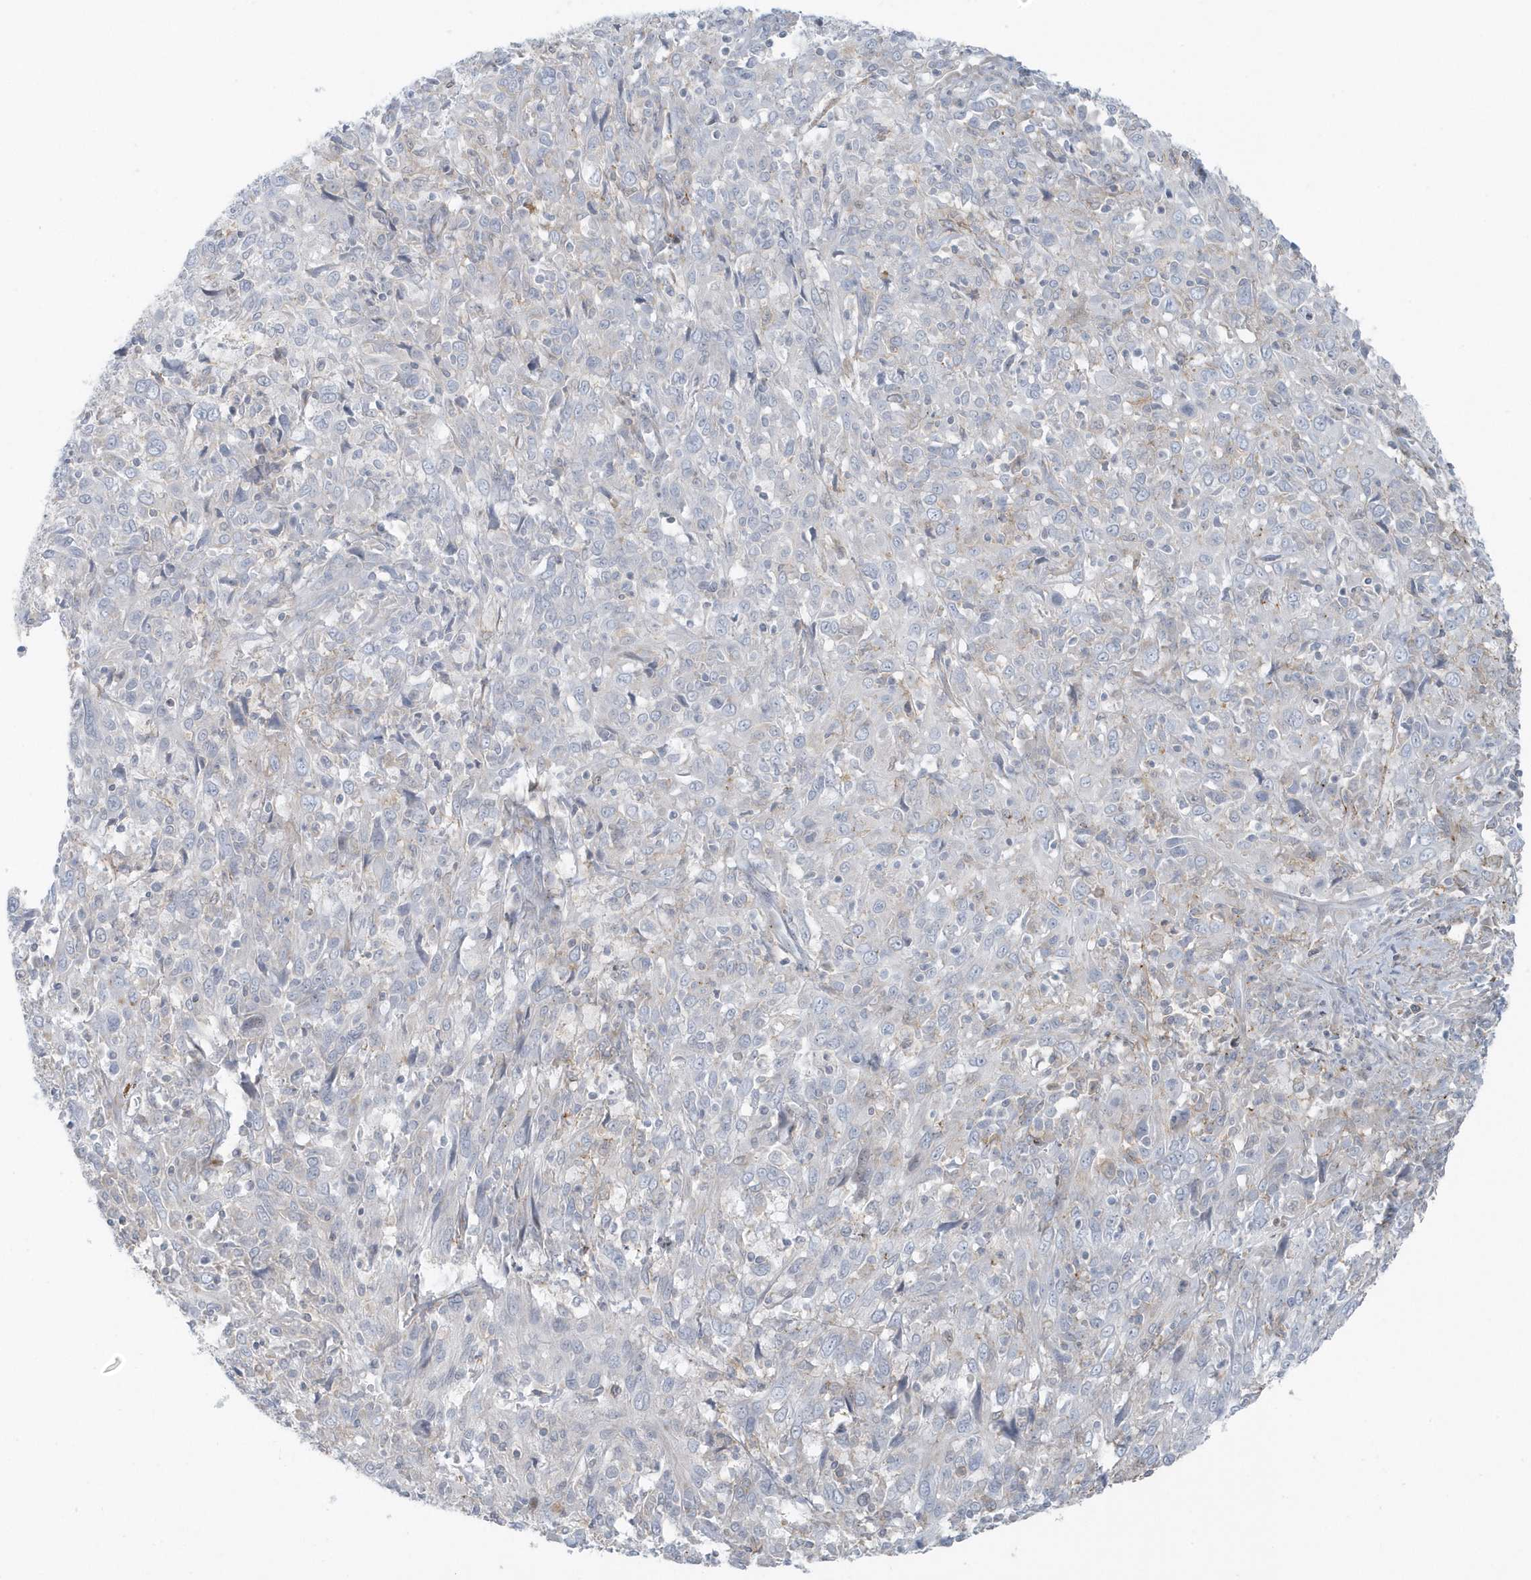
{"staining": {"intensity": "negative", "quantity": "none", "location": "none"}, "tissue": "cervical cancer", "cell_type": "Tumor cells", "image_type": "cancer", "snomed": [{"axis": "morphology", "description": "Squamous cell carcinoma, NOS"}, {"axis": "topography", "description": "Cervix"}], "caption": "High magnification brightfield microscopy of cervical cancer stained with DAB (brown) and counterstained with hematoxylin (blue): tumor cells show no significant expression.", "gene": "CACNB2", "patient": {"sex": "female", "age": 46}}